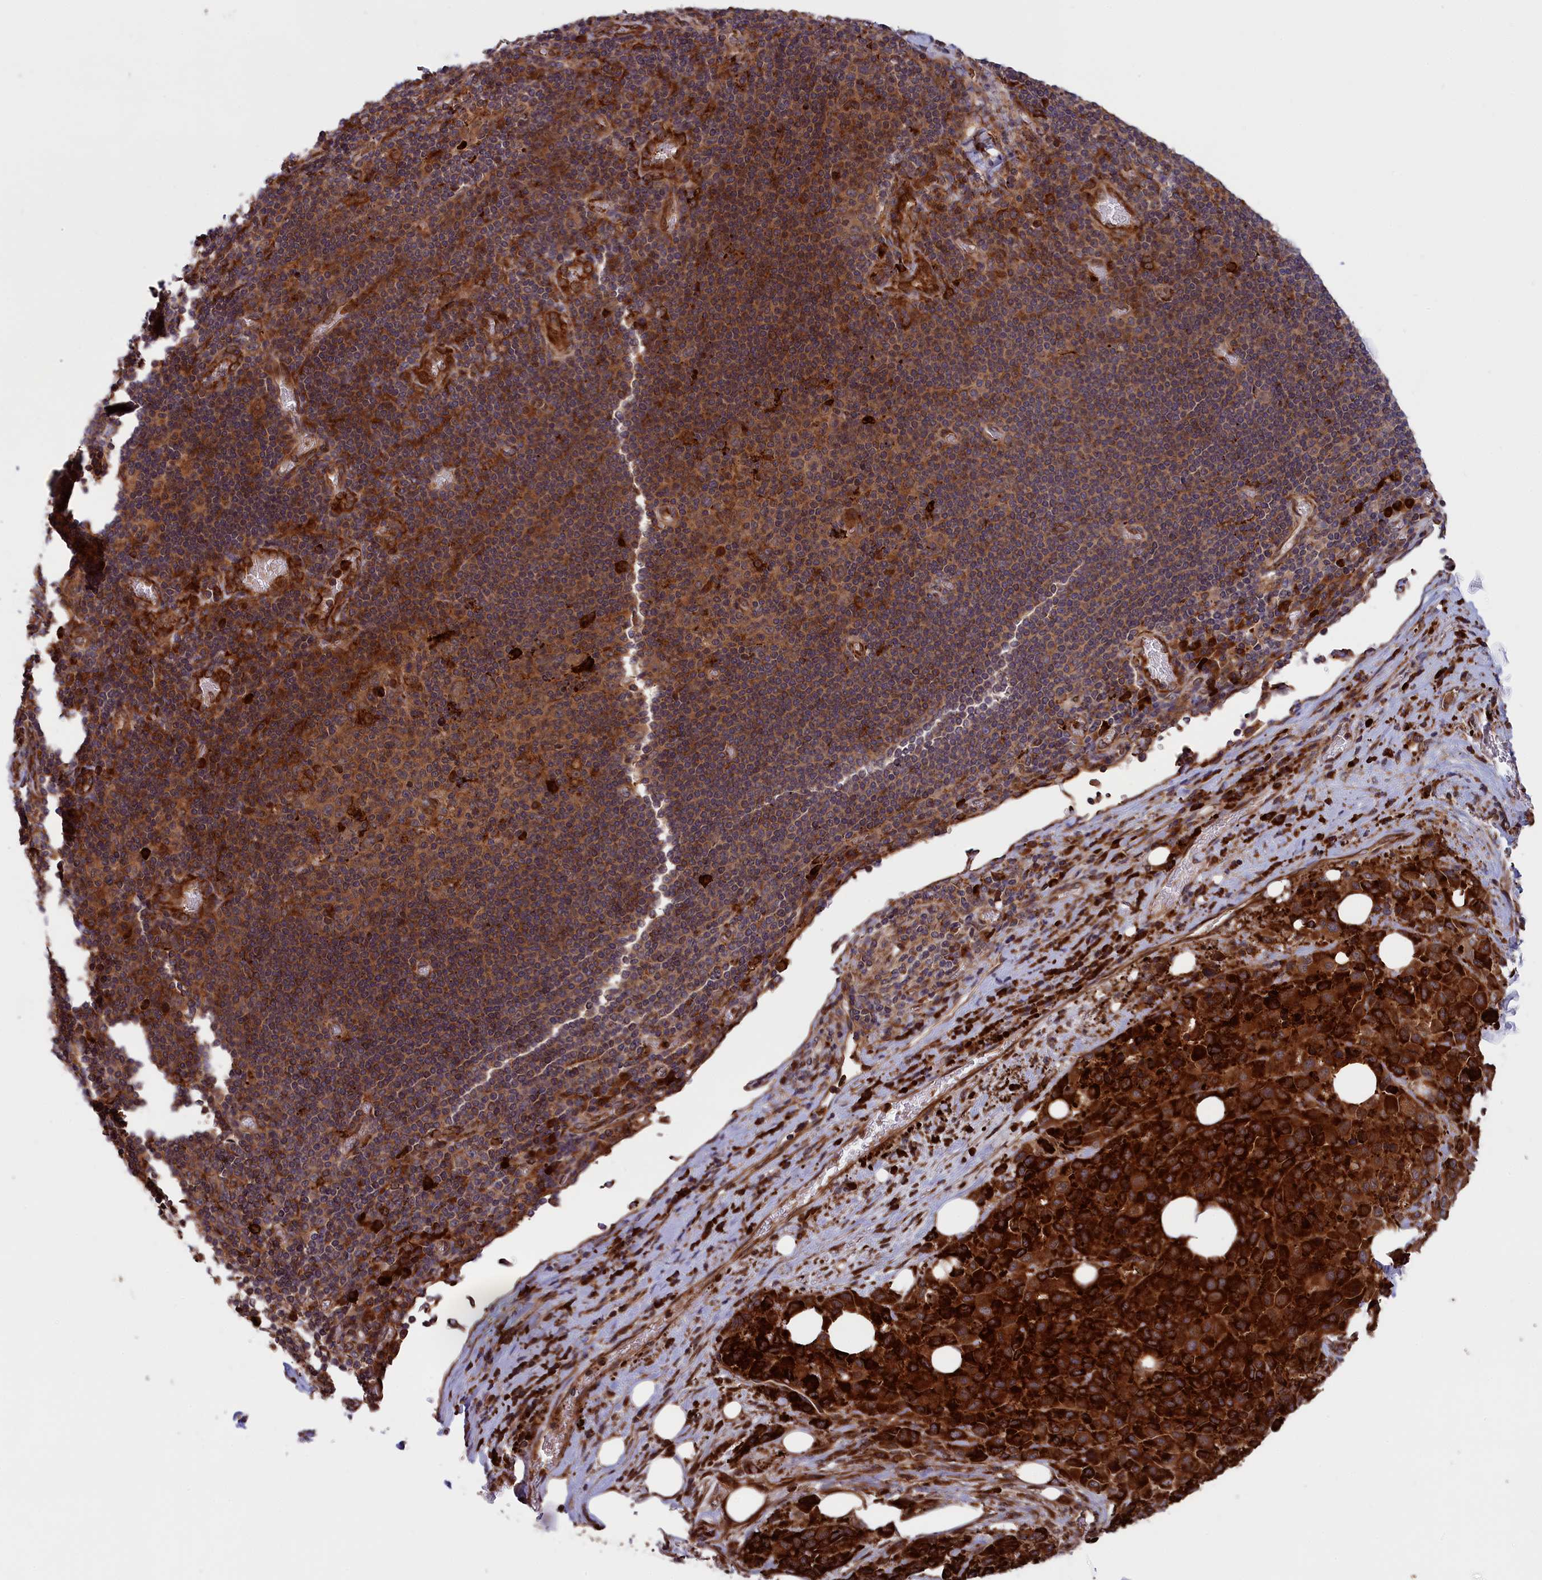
{"staining": {"intensity": "strong", "quantity": ">75%", "location": "cytoplasmic/membranous"}, "tissue": "melanoma", "cell_type": "Tumor cells", "image_type": "cancer", "snomed": [{"axis": "morphology", "description": "Malignant melanoma, Metastatic site"}, {"axis": "topography", "description": "Skin"}], "caption": "Malignant melanoma (metastatic site) stained with a brown dye exhibits strong cytoplasmic/membranous positive staining in about >75% of tumor cells.", "gene": "PLA2G4C", "patient": {"sex": "female", "age": 81}}